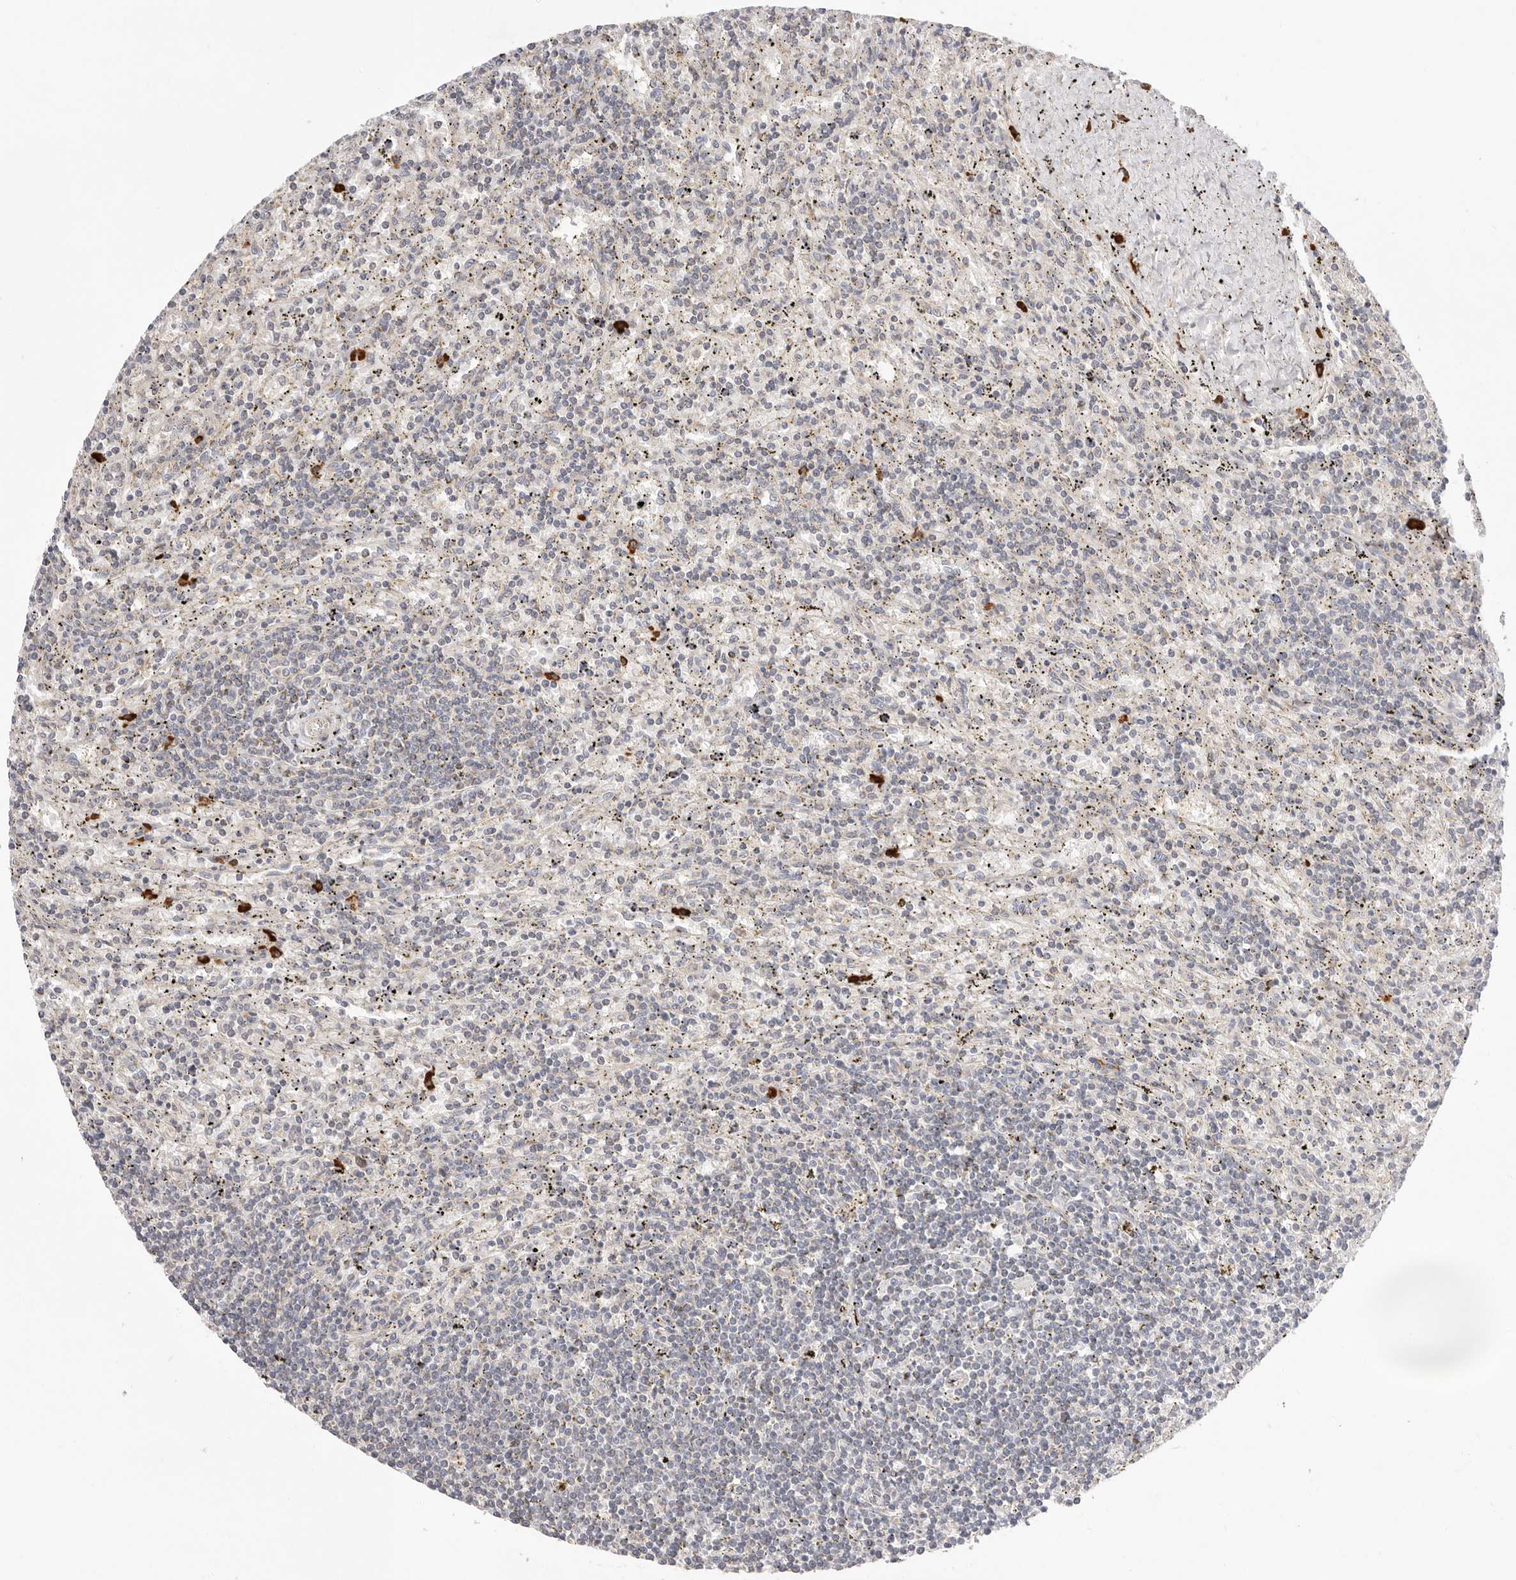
{"staining": {"intensity": "negative", "quantity": "none", "location": "none"}, "tissue": "lymphoma", "cell_type": "Tumor cells", "image_type": "cancer", "snomed": [{"axis": "morphology", "description": "Malignant lymphoma, non-Hodgkin's type, Low grade"}, {"axis": "topography", "description": "Spleen"}], "caption": "Lymphoma was stained to show a protein in brown. There is no significant positivity in tumor cells. (DAB IHC with hematoxylin counter stain).", "gene": "USH1C", "patient": {"sex": "male", "age": 76}}